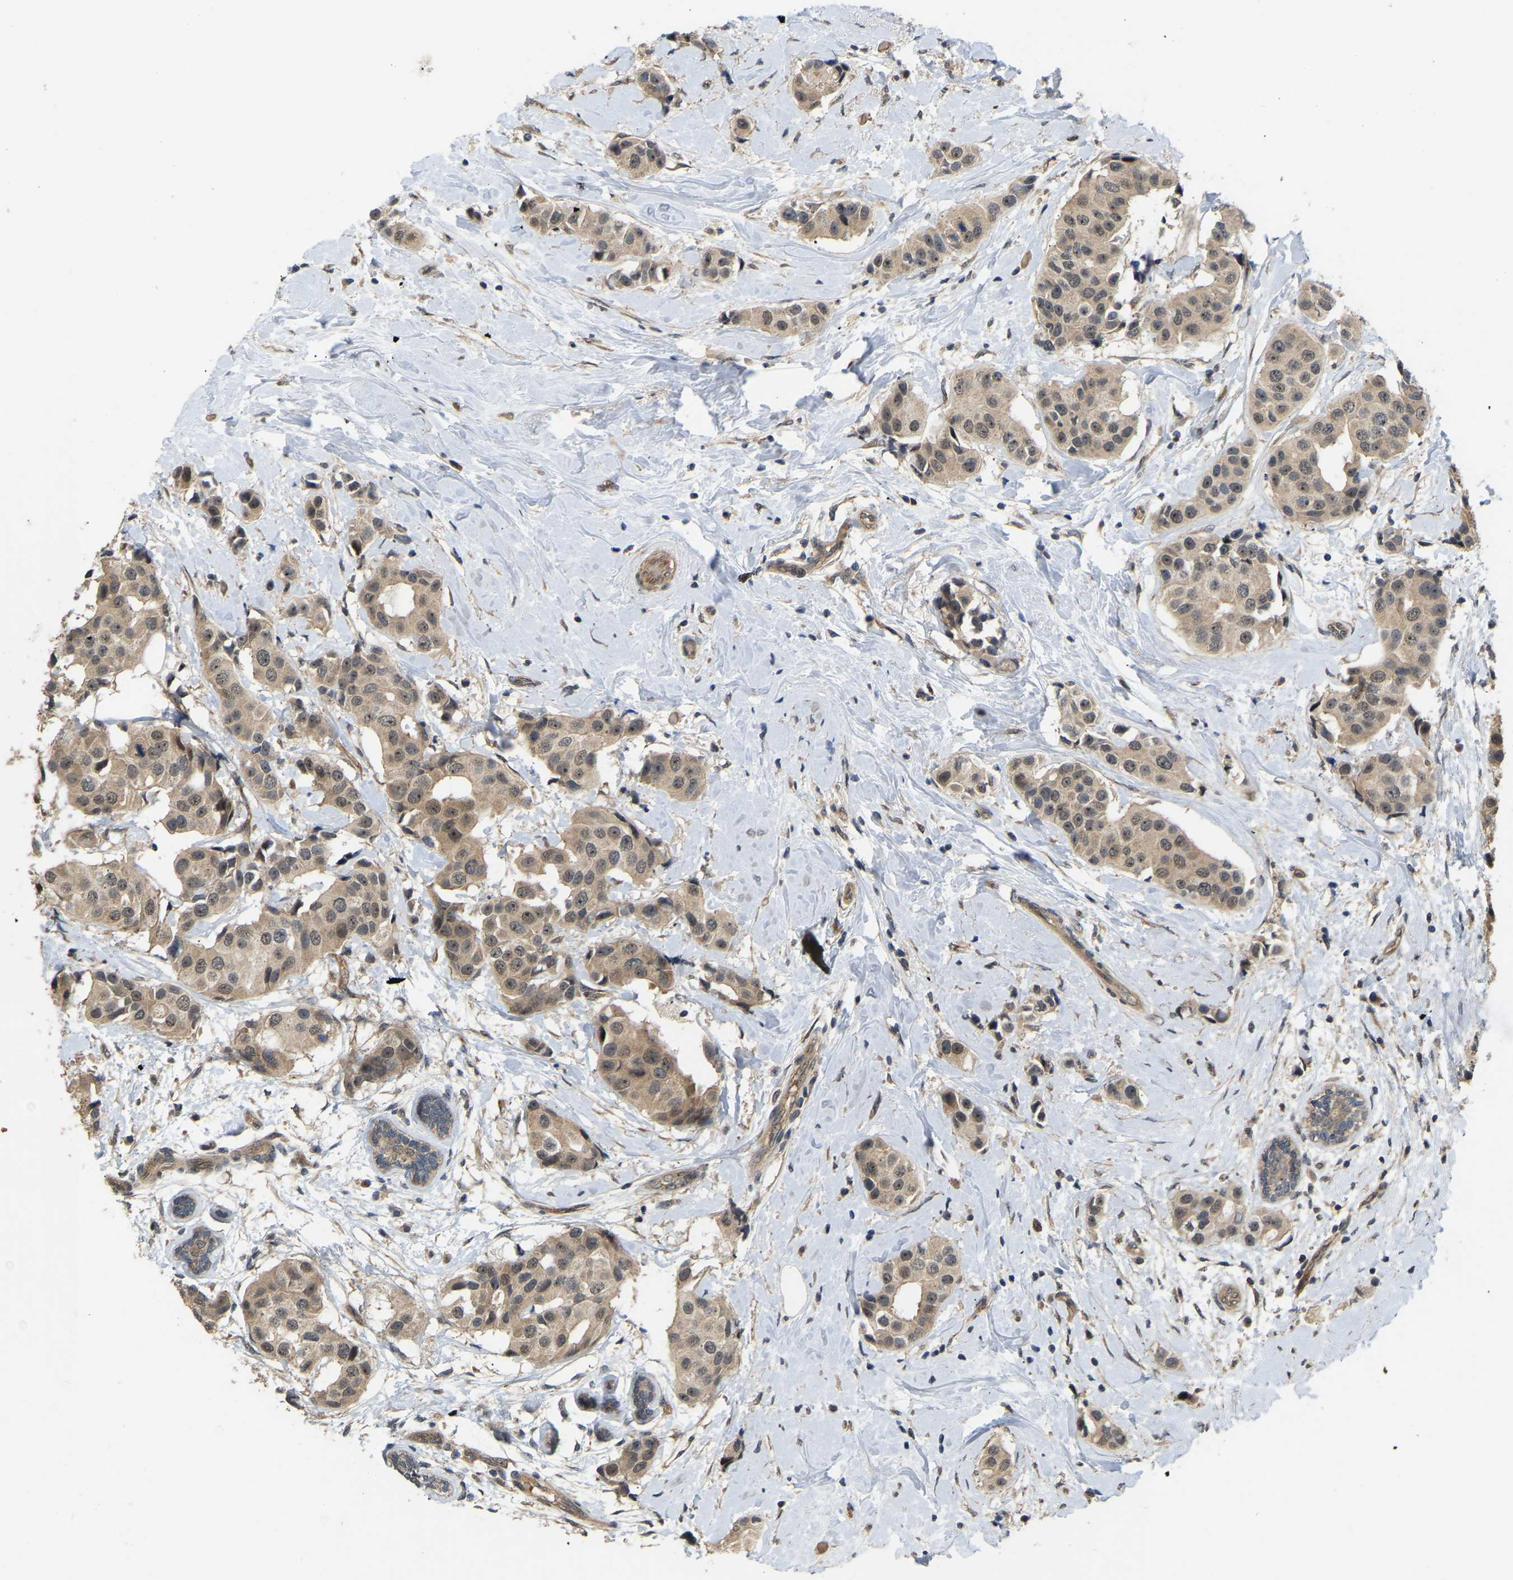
{"staining": {"intensity": "moderate", "quantity": ">75%", "location": "cytoplasmic/membranous,nuclear"}, "tissue": "breast cancer", "cell_type": "Tumor cells", "image_type": "cancer", "snomed": [{"axis": "morphology", "description": "Normal tissue, NOS"}, {"axis": "morphology", "description": "Duct carcinoma"}, {"axis": "topography", "description": "Breast"}], "caption": "The immunohistochemical stain labels moderate cytoplasmic/membranous and nuclear positivity in tumor cells of breast cancer tissue. (brown staining indicates protein expression, while blue staining denotes nuclei).", "gene": "LIMK2", "patient": {"sex": "female", "age": 39}}